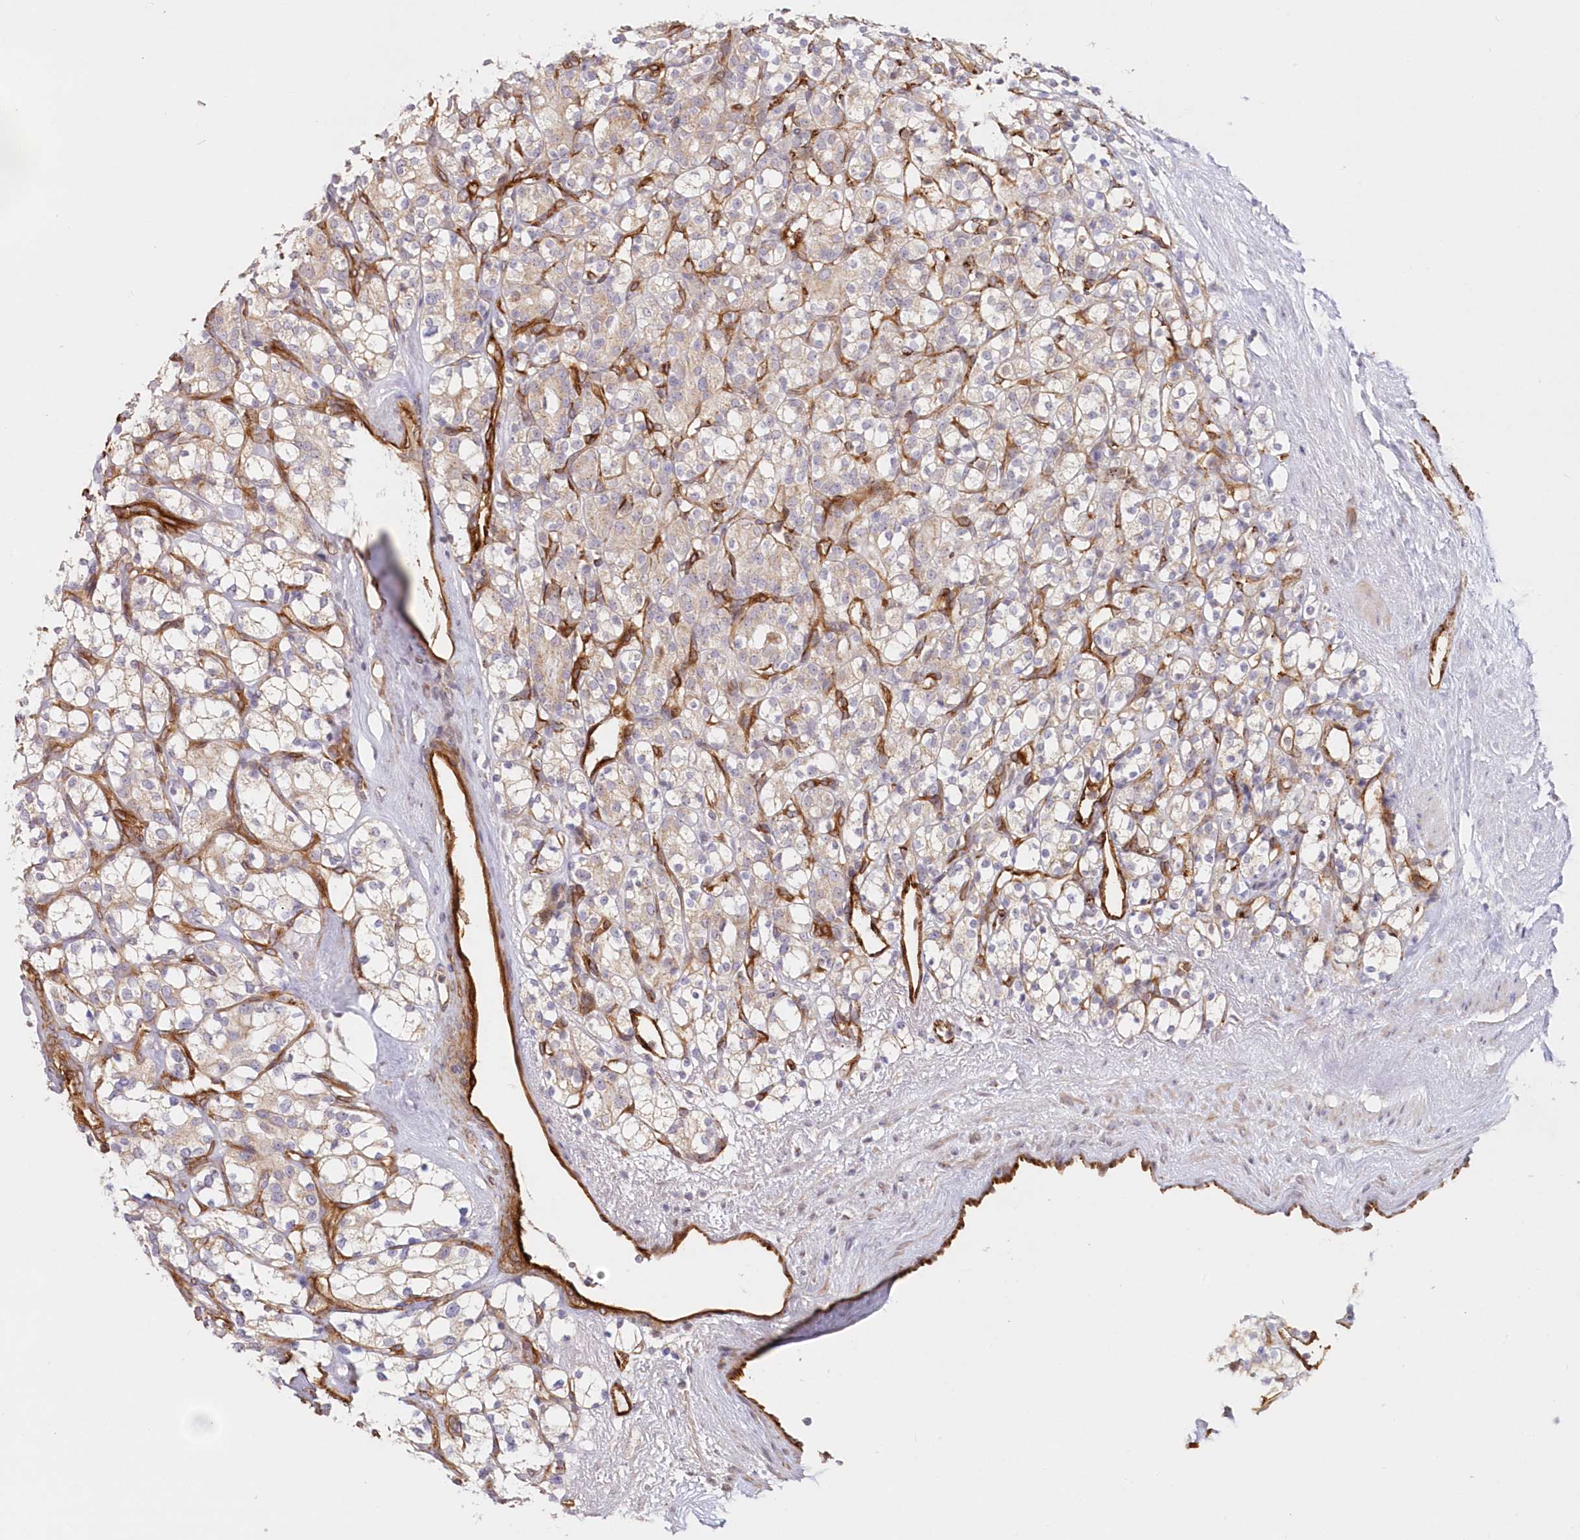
{"staining": {"intensity": "weak", "quantity": "25%-75%", "location": "cytoplasmic/membranous"}, "tissue": "renal cancer", "cell_type": "Tumor cells", "image_type": "cancer", "snomed": [{"axis": "morphology", "description": "Adenocarcinoma, NOS"}, {"axis": "topography", "description": "Kidney"}], "caption": "A brown stain highlights weak cytoplasmic/membranous positivity of a protein in adenocarcinoma (renal) tumor cells. (Brightfield microscopy of DAB IHC at high magnification).", "gene": "AFAP1L2", "patient": {"sex": "male", "age": 77}}